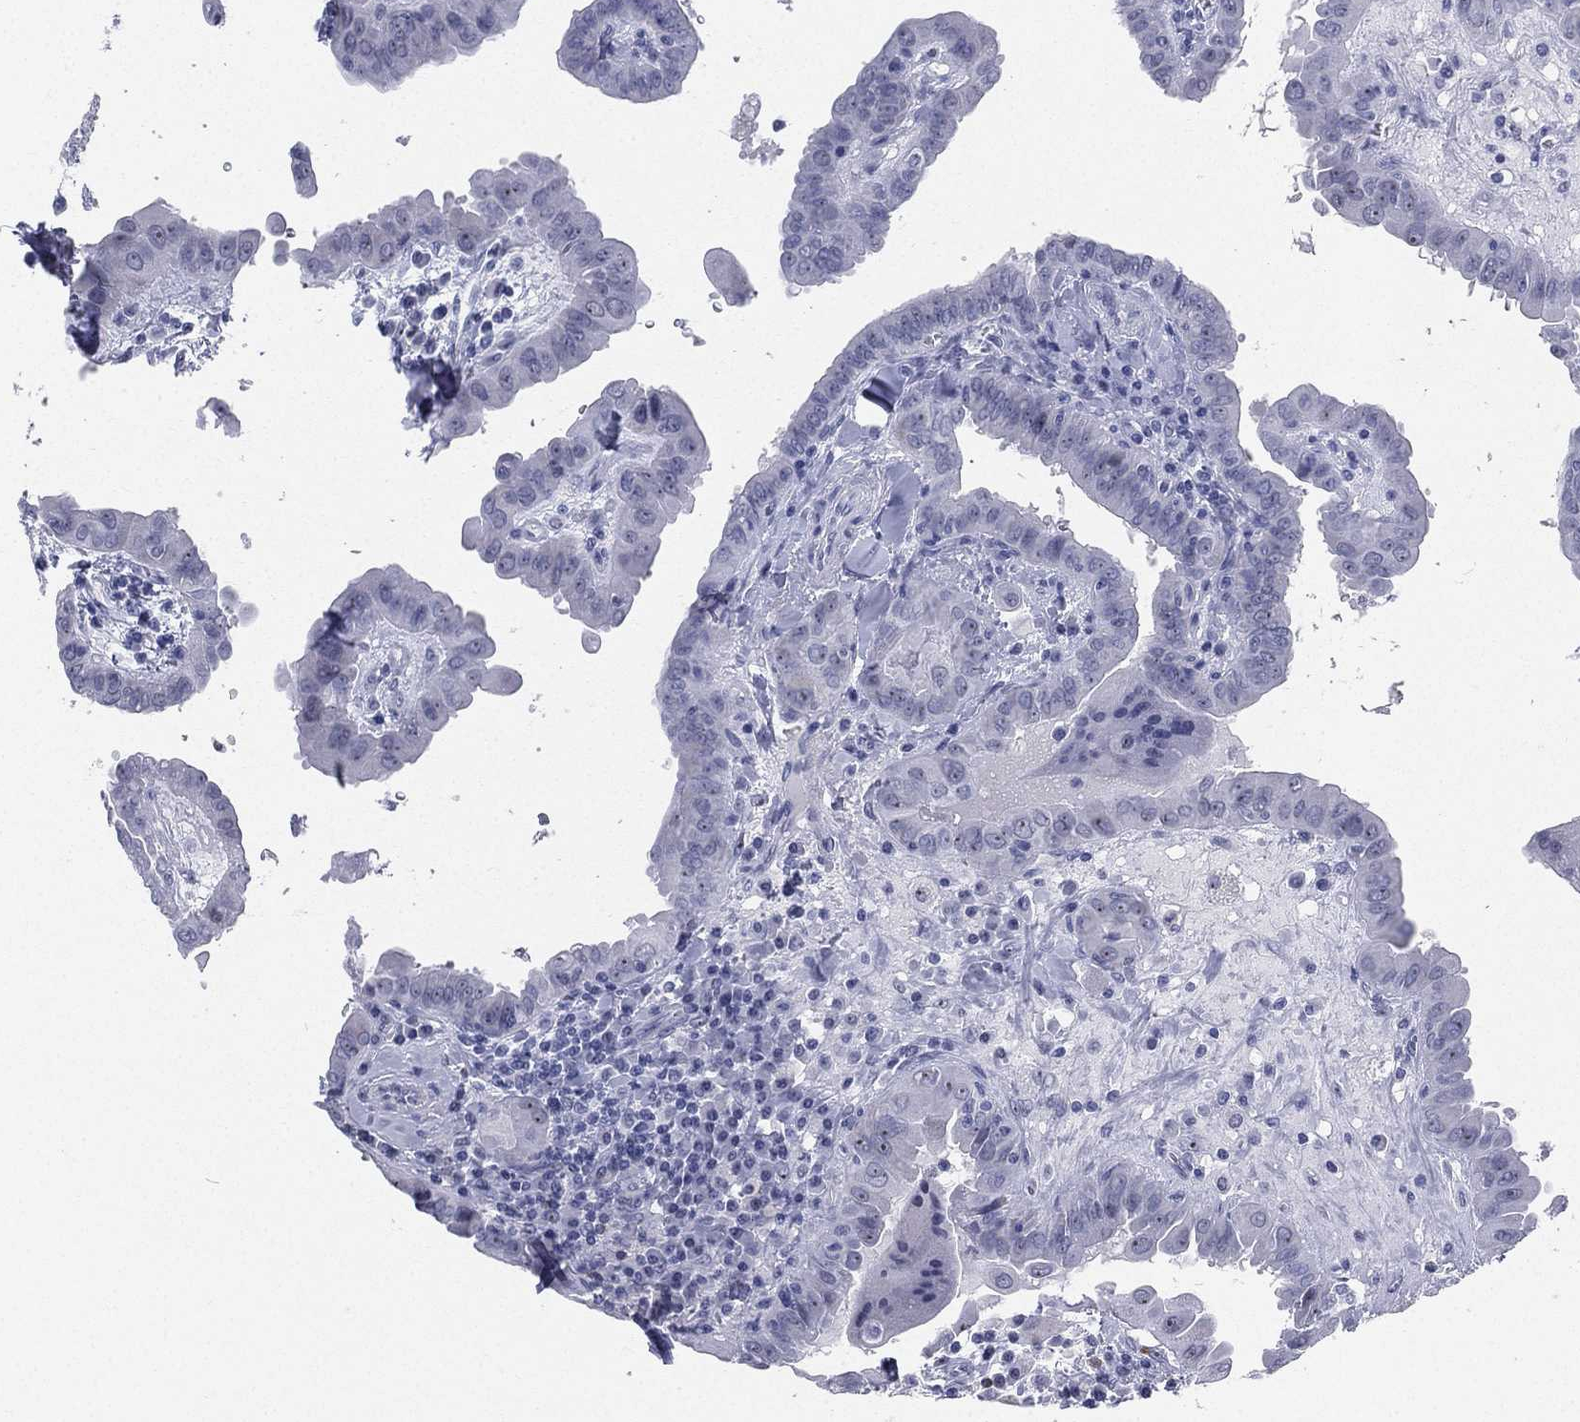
{"staining": {"intensity": "negative", "quantity": "none", "location": "none"}, "tissue": "thyroid cancer", "cell_type": "Tumor cells", "image_type": "cancer", "snomed": [{"axis": "morphology", "description": "Papillary adenocarcinoma, NOS"}, {"axis": "topography", "description": "Thyroid gland"}], "caption": "This photomicrograph is of thyroid cancer (papillary adenocarcinoma) stained with IHC to label a protein in brown with the nuclei are counter-stained blue. There is no expression in tumor cells.", "gene": "CD22", "patient": {"sex": "female", "age": 37}}